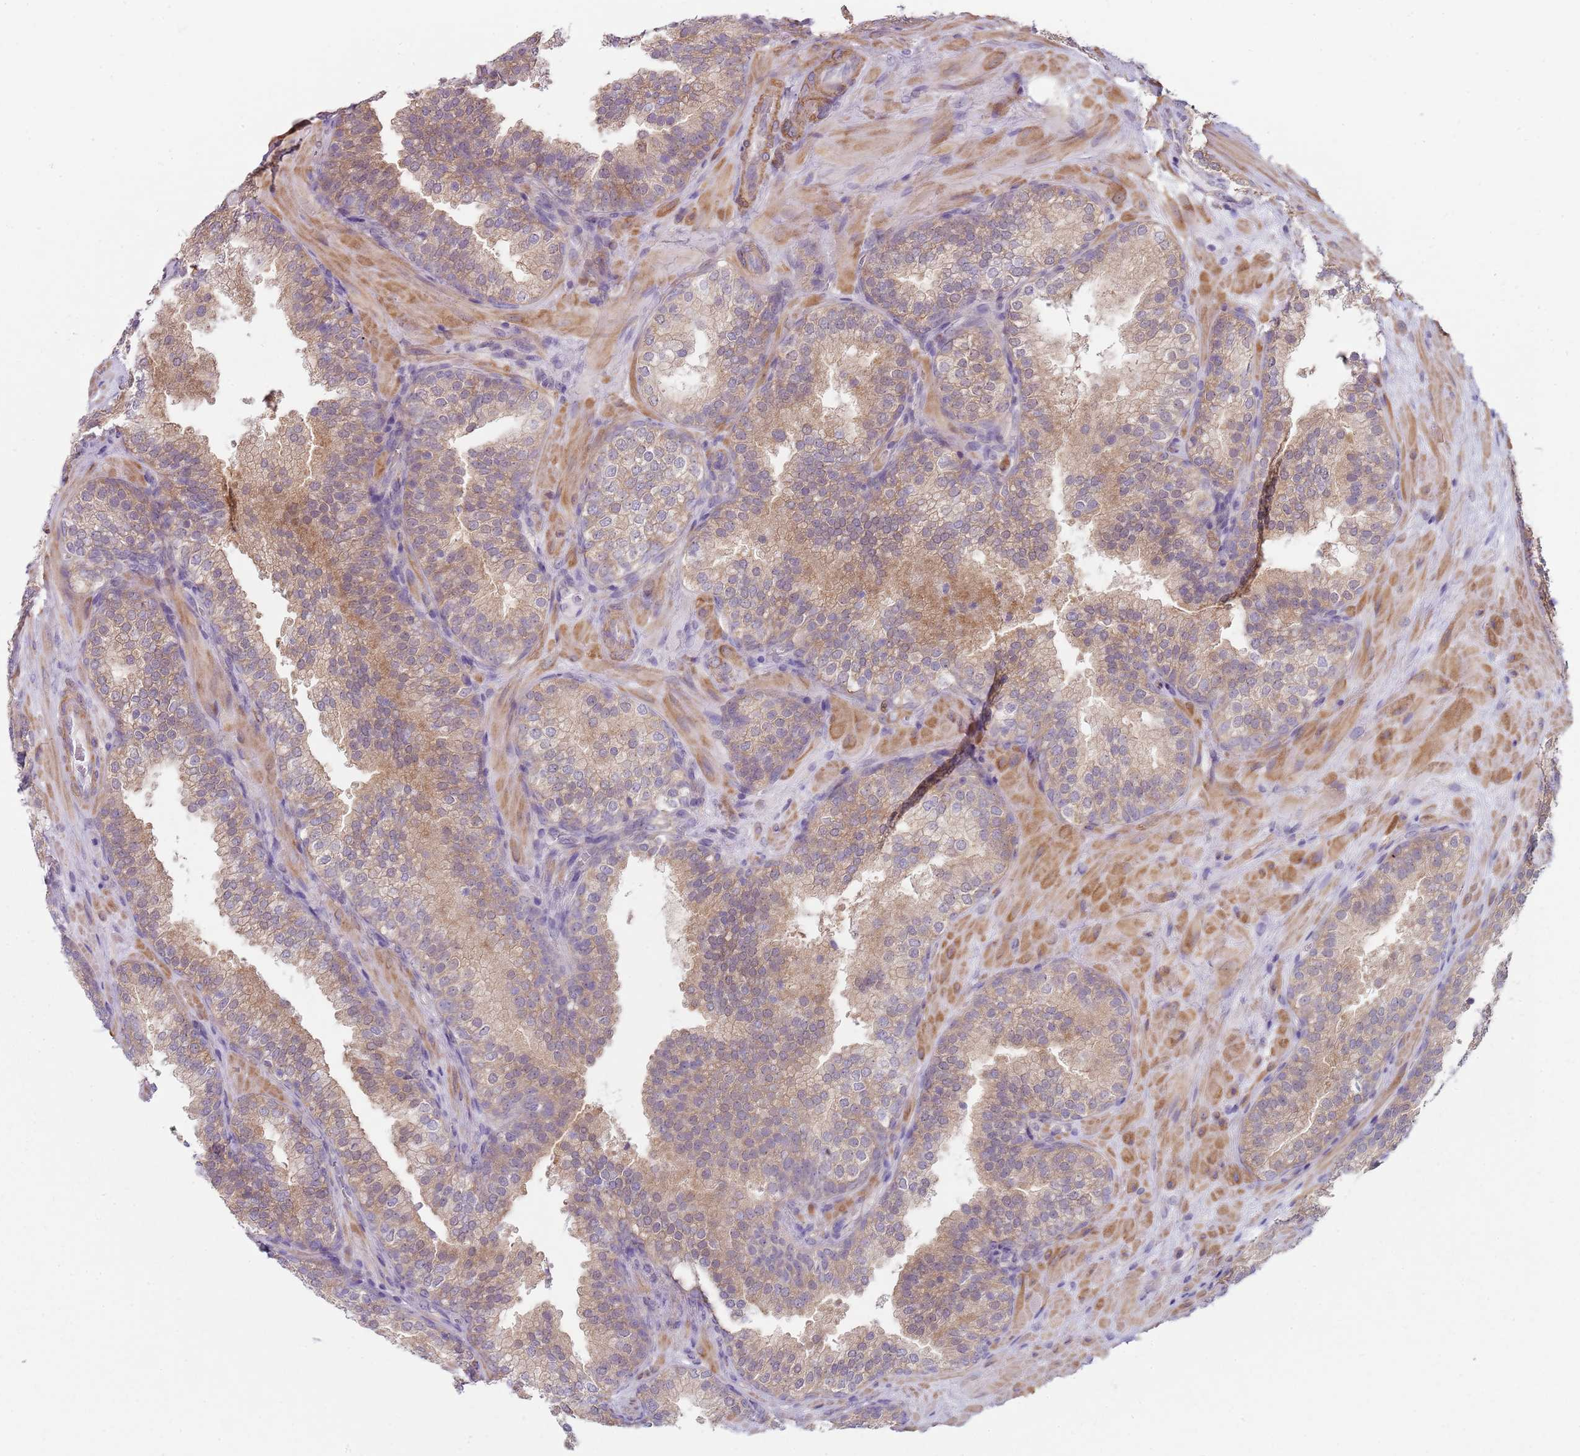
{"staining": {"intensity": "moderate", "quantity": ">75%", "location": "cytoplasmic/membranous"}, "tissue": "prostate cancer", "cell_type": "Tumor cells", "image_type": "cancer", "snomed": [{"axis": "morphology", "description": "Adenocarcinoma, High grade"}, {"axis": "topography", "description": "Prostate"}], "caption": "Tumor cells exhibit moderate cytoplasmic/membranous expression in approximately >75% of cells in prostate cancer.", "gene": "SLC26A6", "patient": {"sex": "male", "age": 56}}